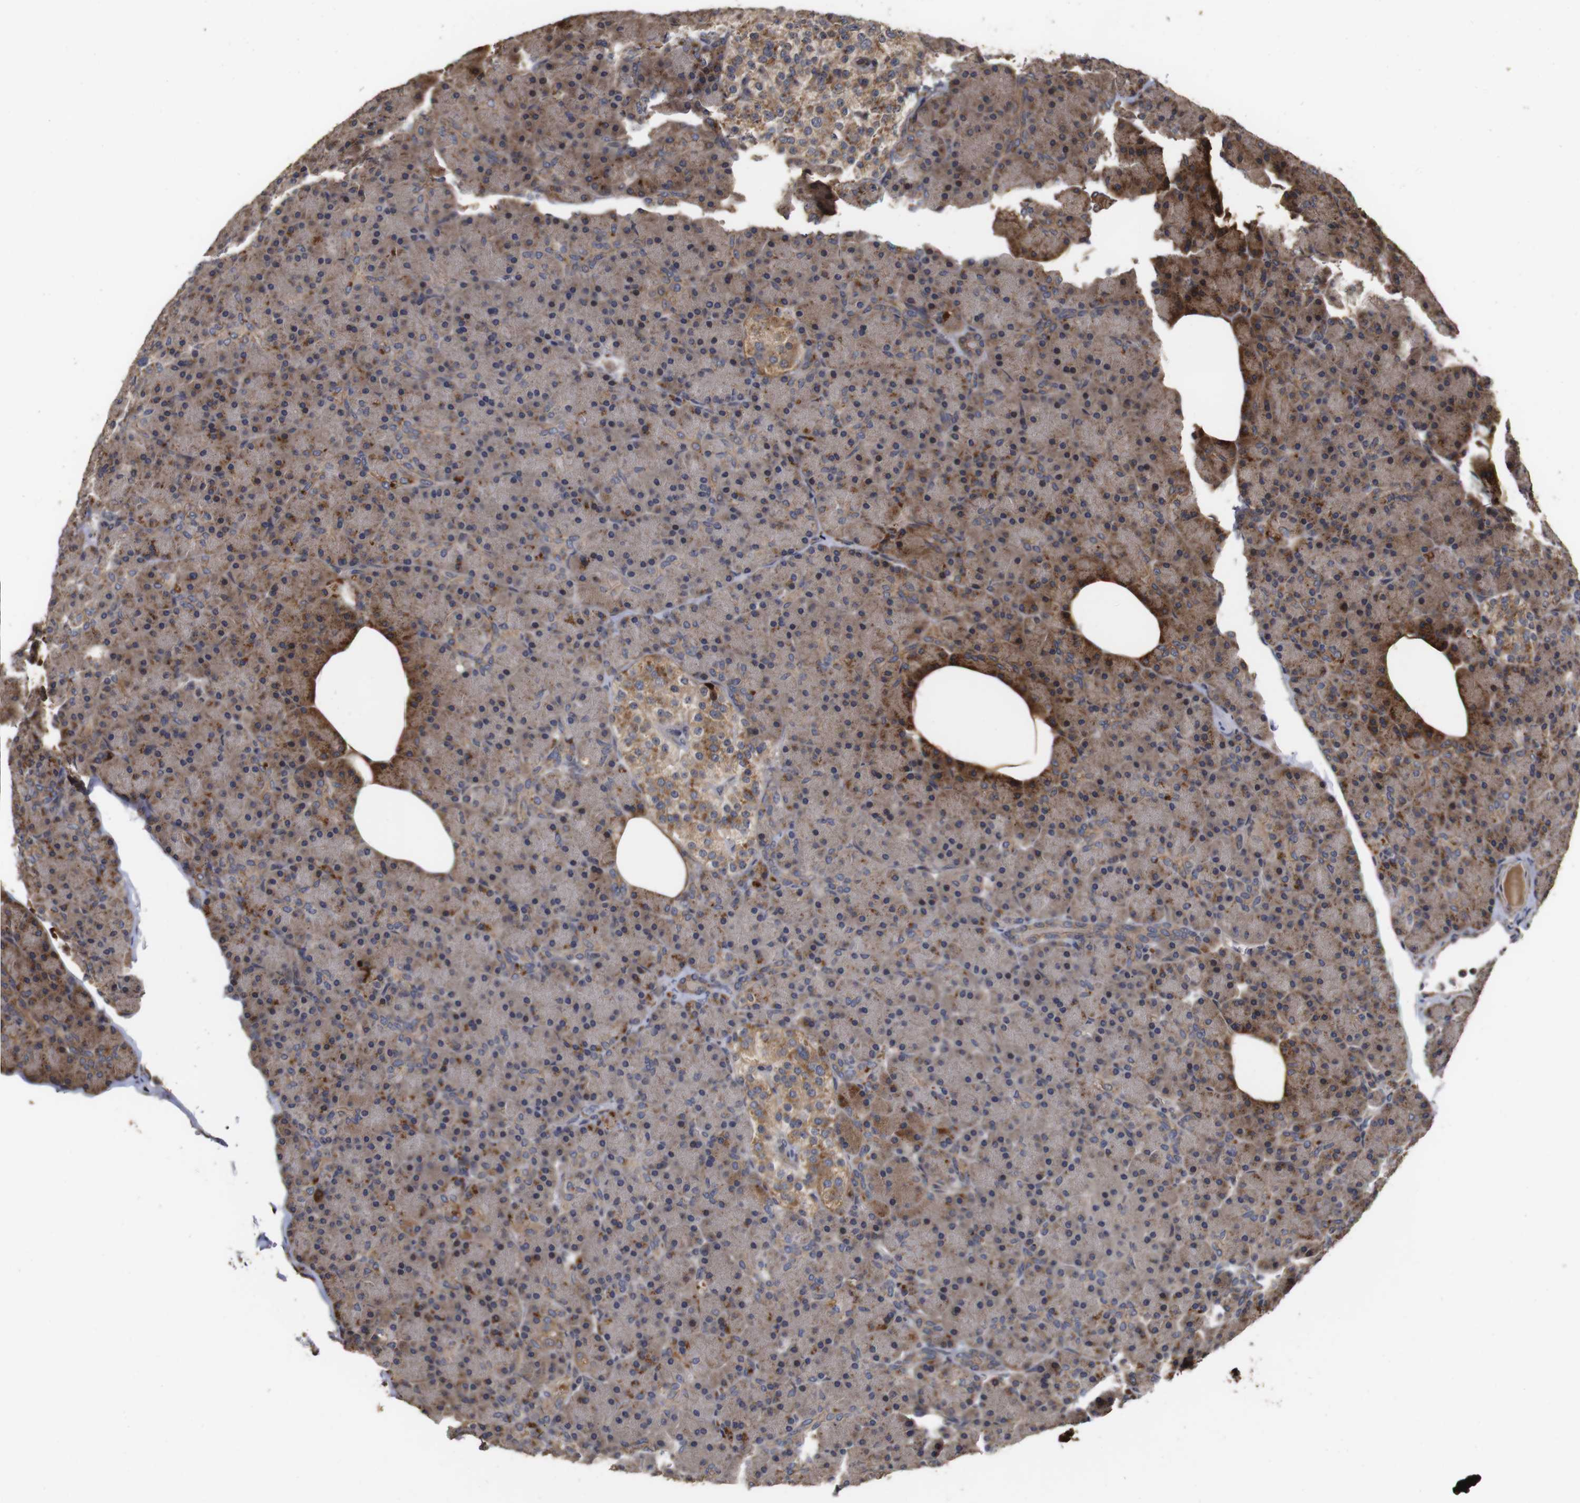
{"staining": {"intensity": "moderate", "quantity": "25%-75%", "location": "cytoplasmic/membranous"}, "tissue": "pancreas", "cell_type": "Exocrine glandular cells", "image_type": "normal", "snomed": [{"axis": "morphology", "description": "Normal tissue, NOS"}, {"axis": "topography", "description": "Pancreas"}], "caption": "Pancreas was stained to show a protein in brown. There is medium levels of moderate cytoplasmic/membranous staining in approximately 25%-75% of exocrine glandular cells. (DAB (3,3'-diaminobenzidine) IHC, brown staining for protein, blue staining for nuclei).", "gene": "PTPN14", "patient": {"sex": "female", "age": 43}}